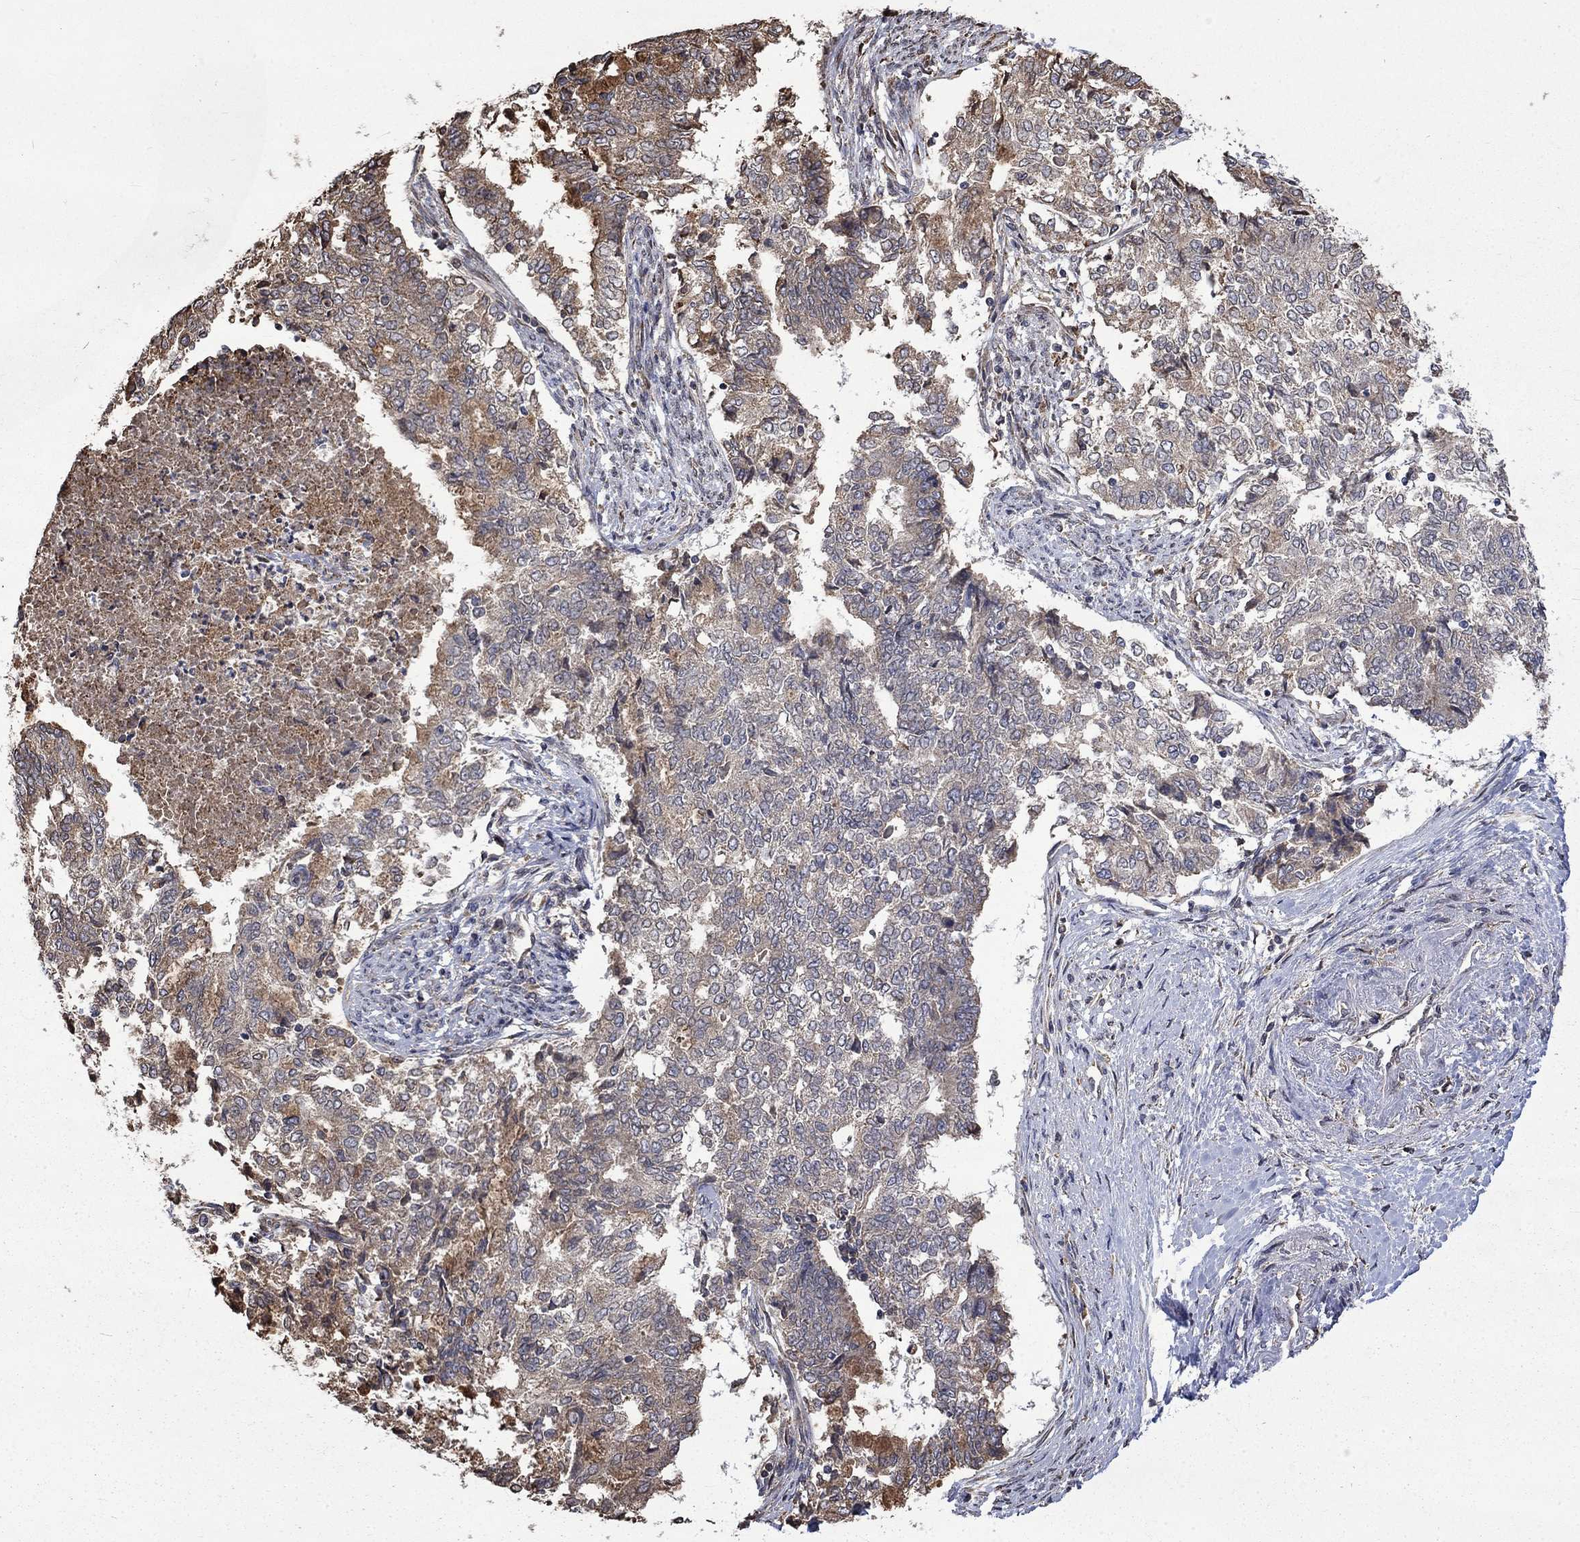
{"staining": {"intensity": "moderate", "quantity": "<25%", "location": "cytoplasmic/membranous"}, "tissue": "endometrial cancer", "cell_type": "Tumor cells", "image_type": "cancer", "snomed": [{"axis": "morphology", "description": "Adenocarcinoma, NOS"}, {"axis": "topography", "description": "Endometrium"}], "caption": "Moderate cytoplasmic/membranous protein staining is seen in approximately <25% of tumor cells in adenocarcinoma (endometrial).", "gene": "ESRRA", "patient": {"sex": "female", "age": 65}}